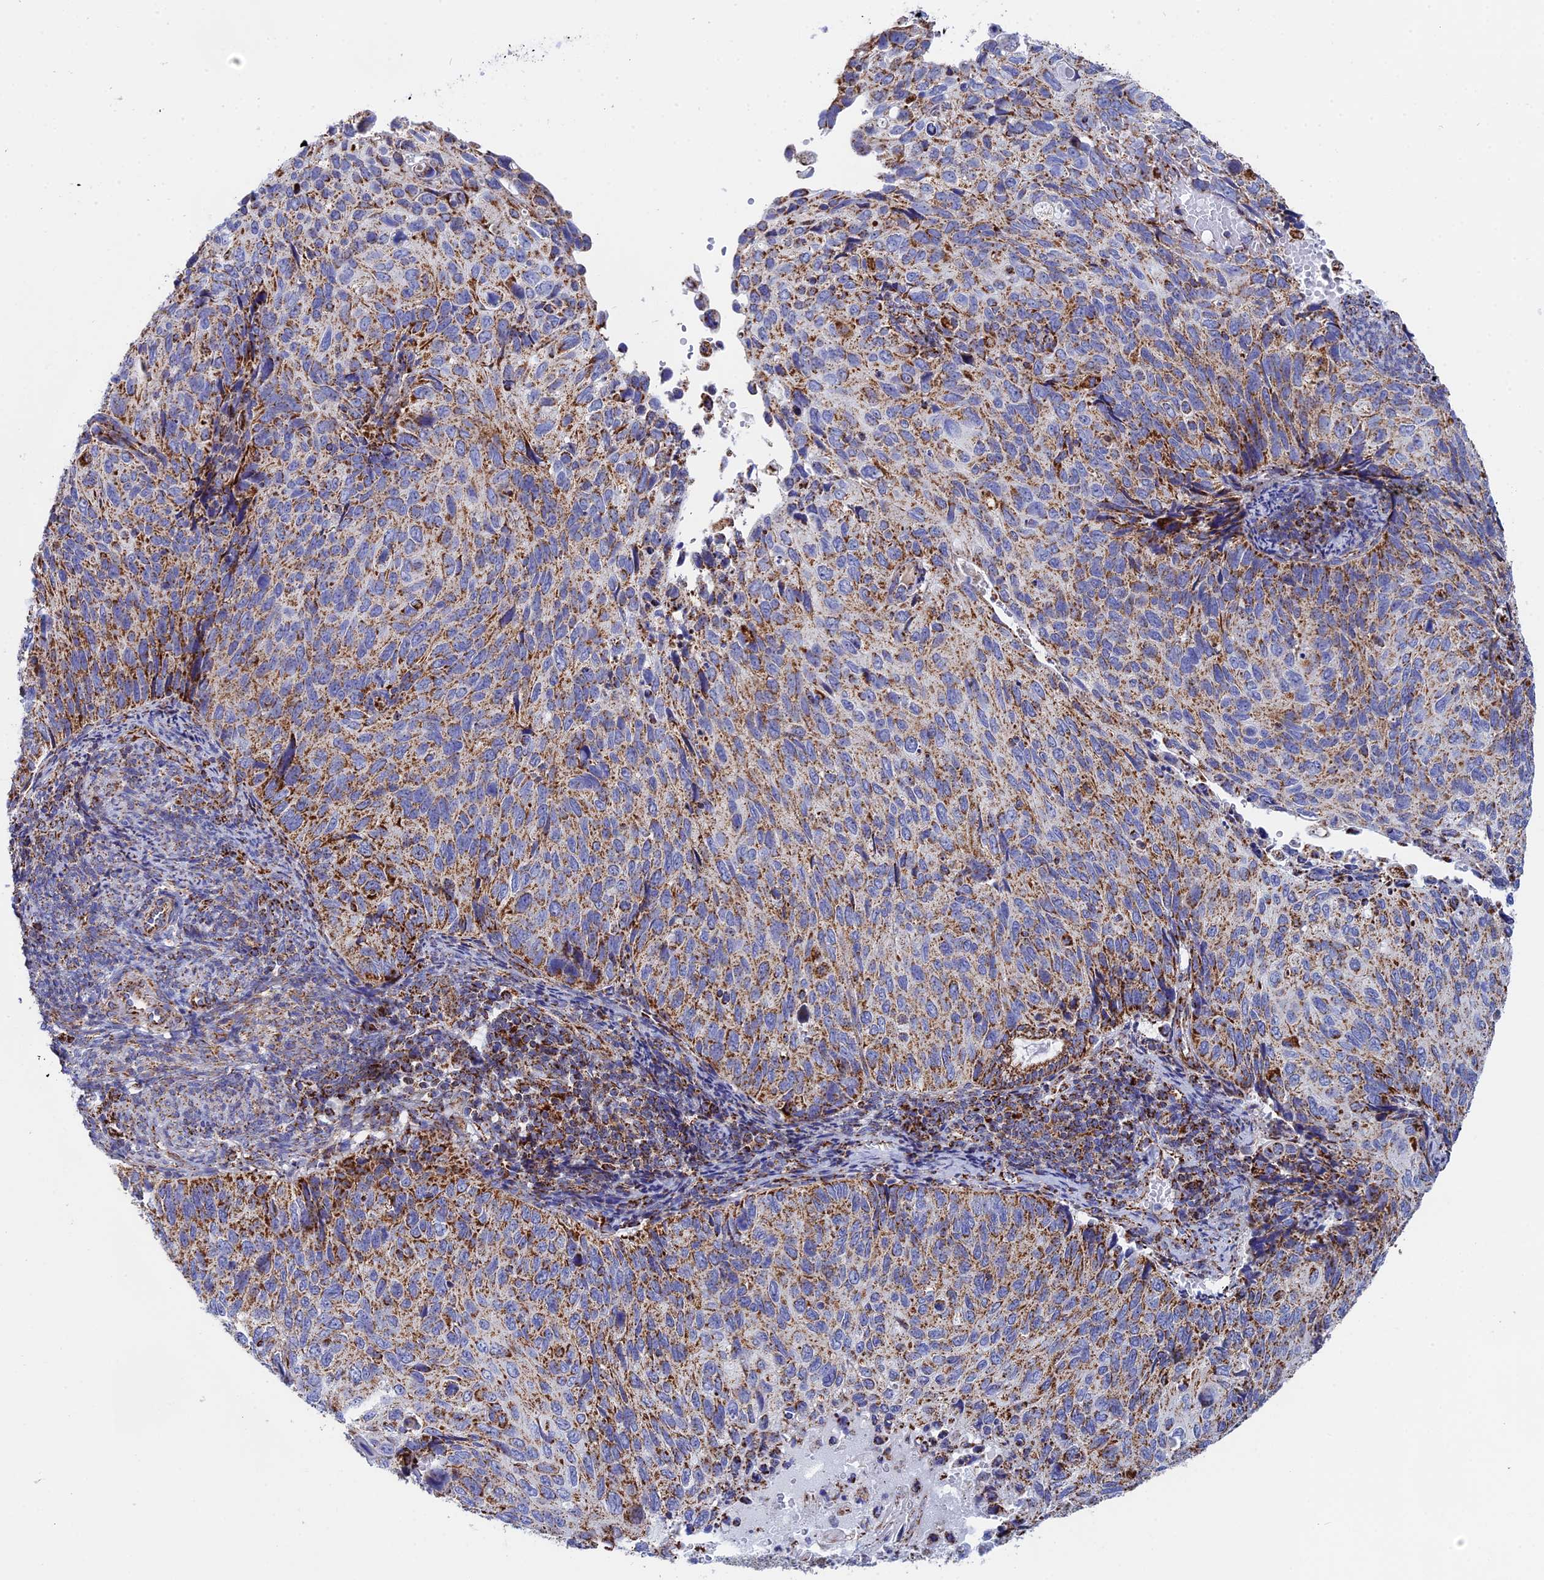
{"staining": {"intensity": "moderate", "quantity": ">75%", "location": "cytoplasmic/membranous"}, "tissue": "cervical cancer", "cell_type": "Tumor cells", "image_type": "cancer", "snomed": [{"axis": "morphology", "description": "Squamous cell carcinoma, NOS"}, {"axis": "topography", "description": "Cervix"}], "caption": "Immunohistochemical staining of human cervical cancer (squamous cell carcinoma) displays medium levels of moderate cytoplasmic/membranous protein staining in about >75% of tumor cells. (DAB IHC with brightfield microscopy, high magnification).", "gene": "NDUFA5", "patient": {"sex": "female", "age": 70}}